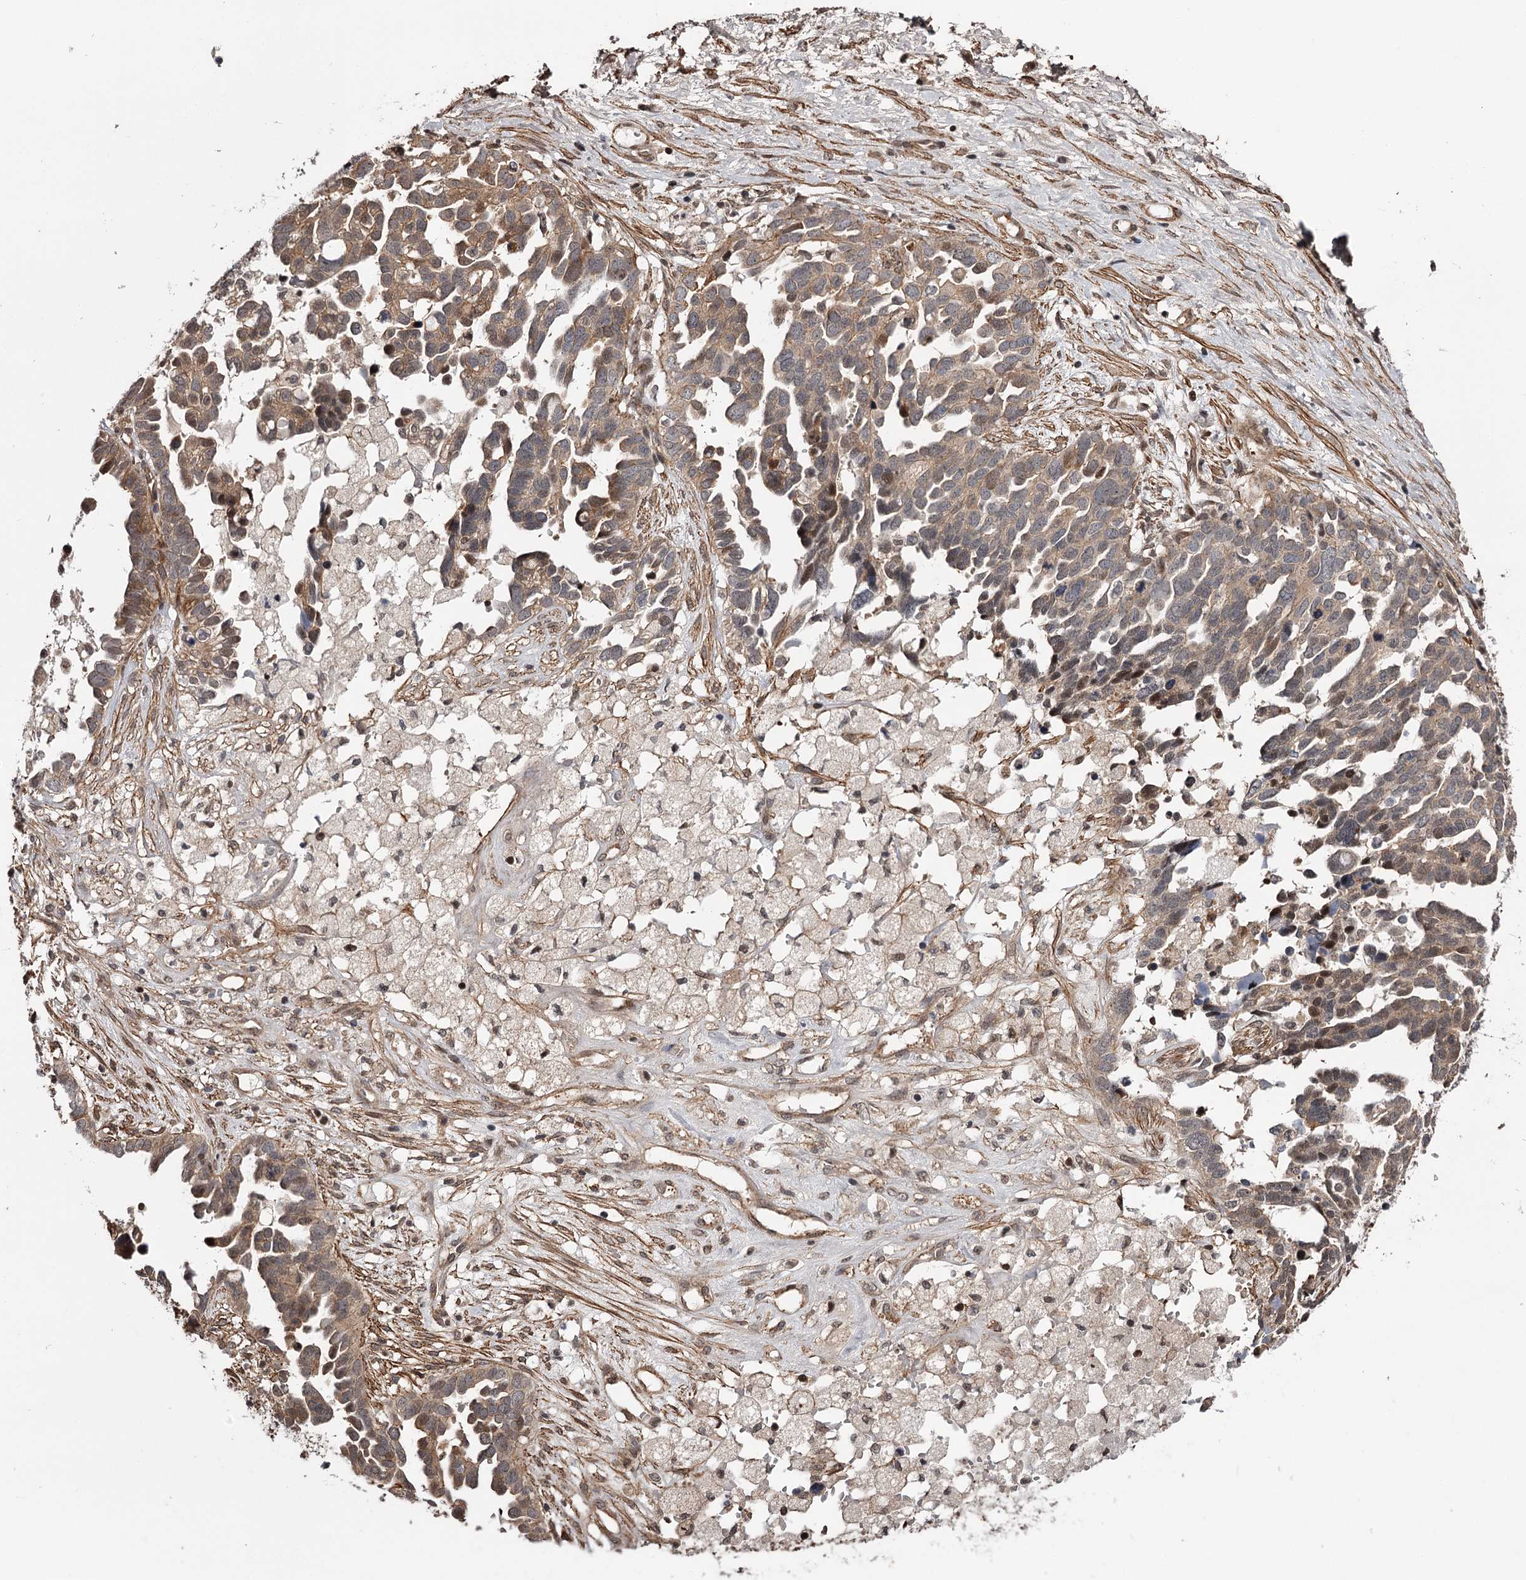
{"staining": {"intensity": "moderate", "quantity": "25%-75%", "location": "cytoplasmic/membranous,nuclear"}, "tissue": "ovarian cancer", "cell_type": "Tumor cells", "image_type": "cancer", "snomed": [{"axis": "morphology", "description": "Cystadenocarcinoma, serous, NOS"}, {"axis": "topography", "description": "Ovary"}], "caption": "Protein staining of ovarian cancer tissue reveals moderate cytoplasmic/membranous and nuclear positivity in approximately 25%-75% of tumor cells. The staining was performed using DAB, with brown indicating positive protein expression. Nuclei are stained blue with hematoxylin.", "gene": "TTC33", "patient": {"sex": "female", "age": 54}}